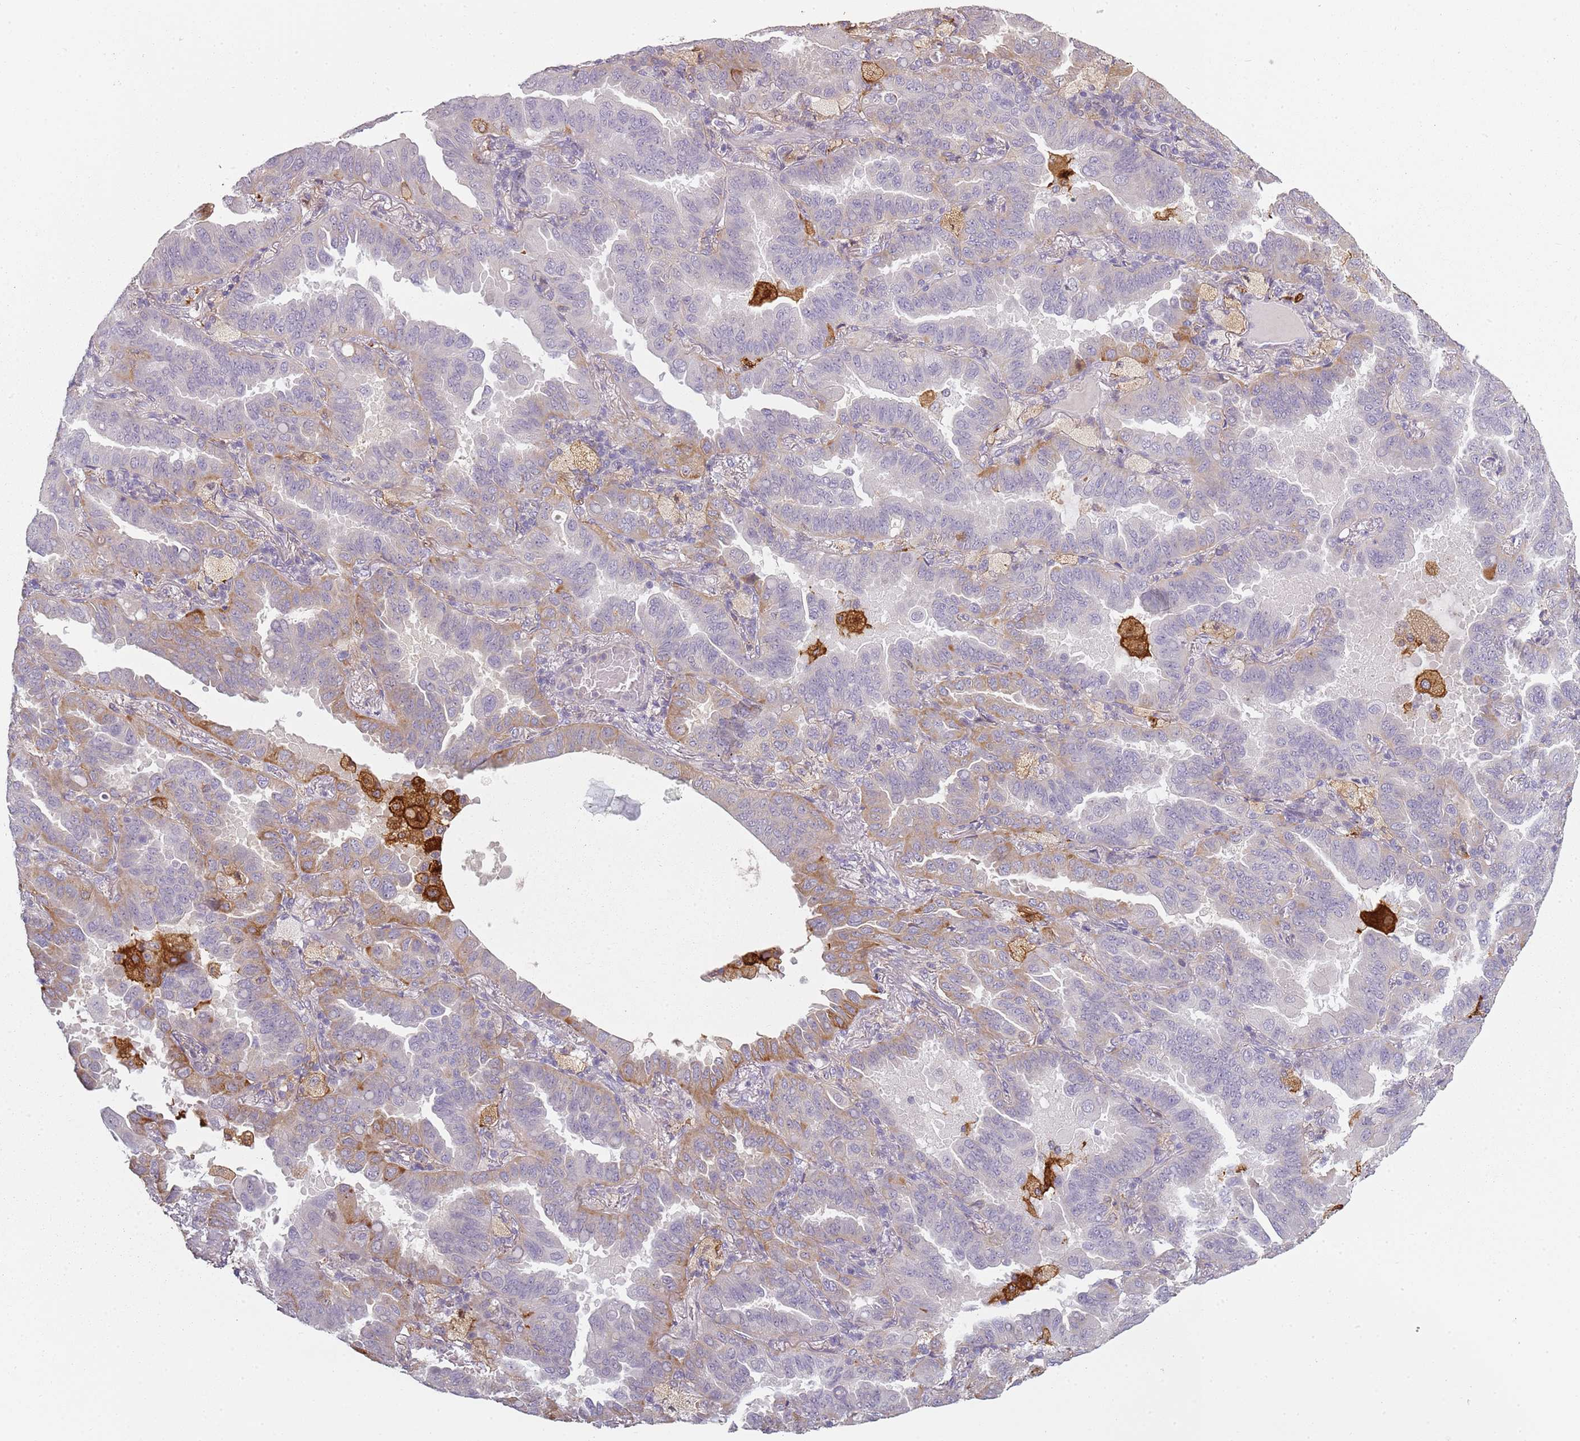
{"staining": {"intensity": "moderate", "quantity": "<25%", "location": "cytoplasmic/membranous"}, "tissue": "lung cancer", "cell_type": "Tumor cells", "image_type": "cancer", "snomed": [{"axis": "morphology", "description": "Adenocarcinoma, NOS"}, {"axis": "topography", "description": "Lung"}], "caption": "Lung cancer (adenocarcinoma) tissue exhibits moderate cytoplasmic/membranous staining in approximately <25% of tumor cells", "gene": "CC2D2B", "patient": {"sex": "male", "age": 64}}